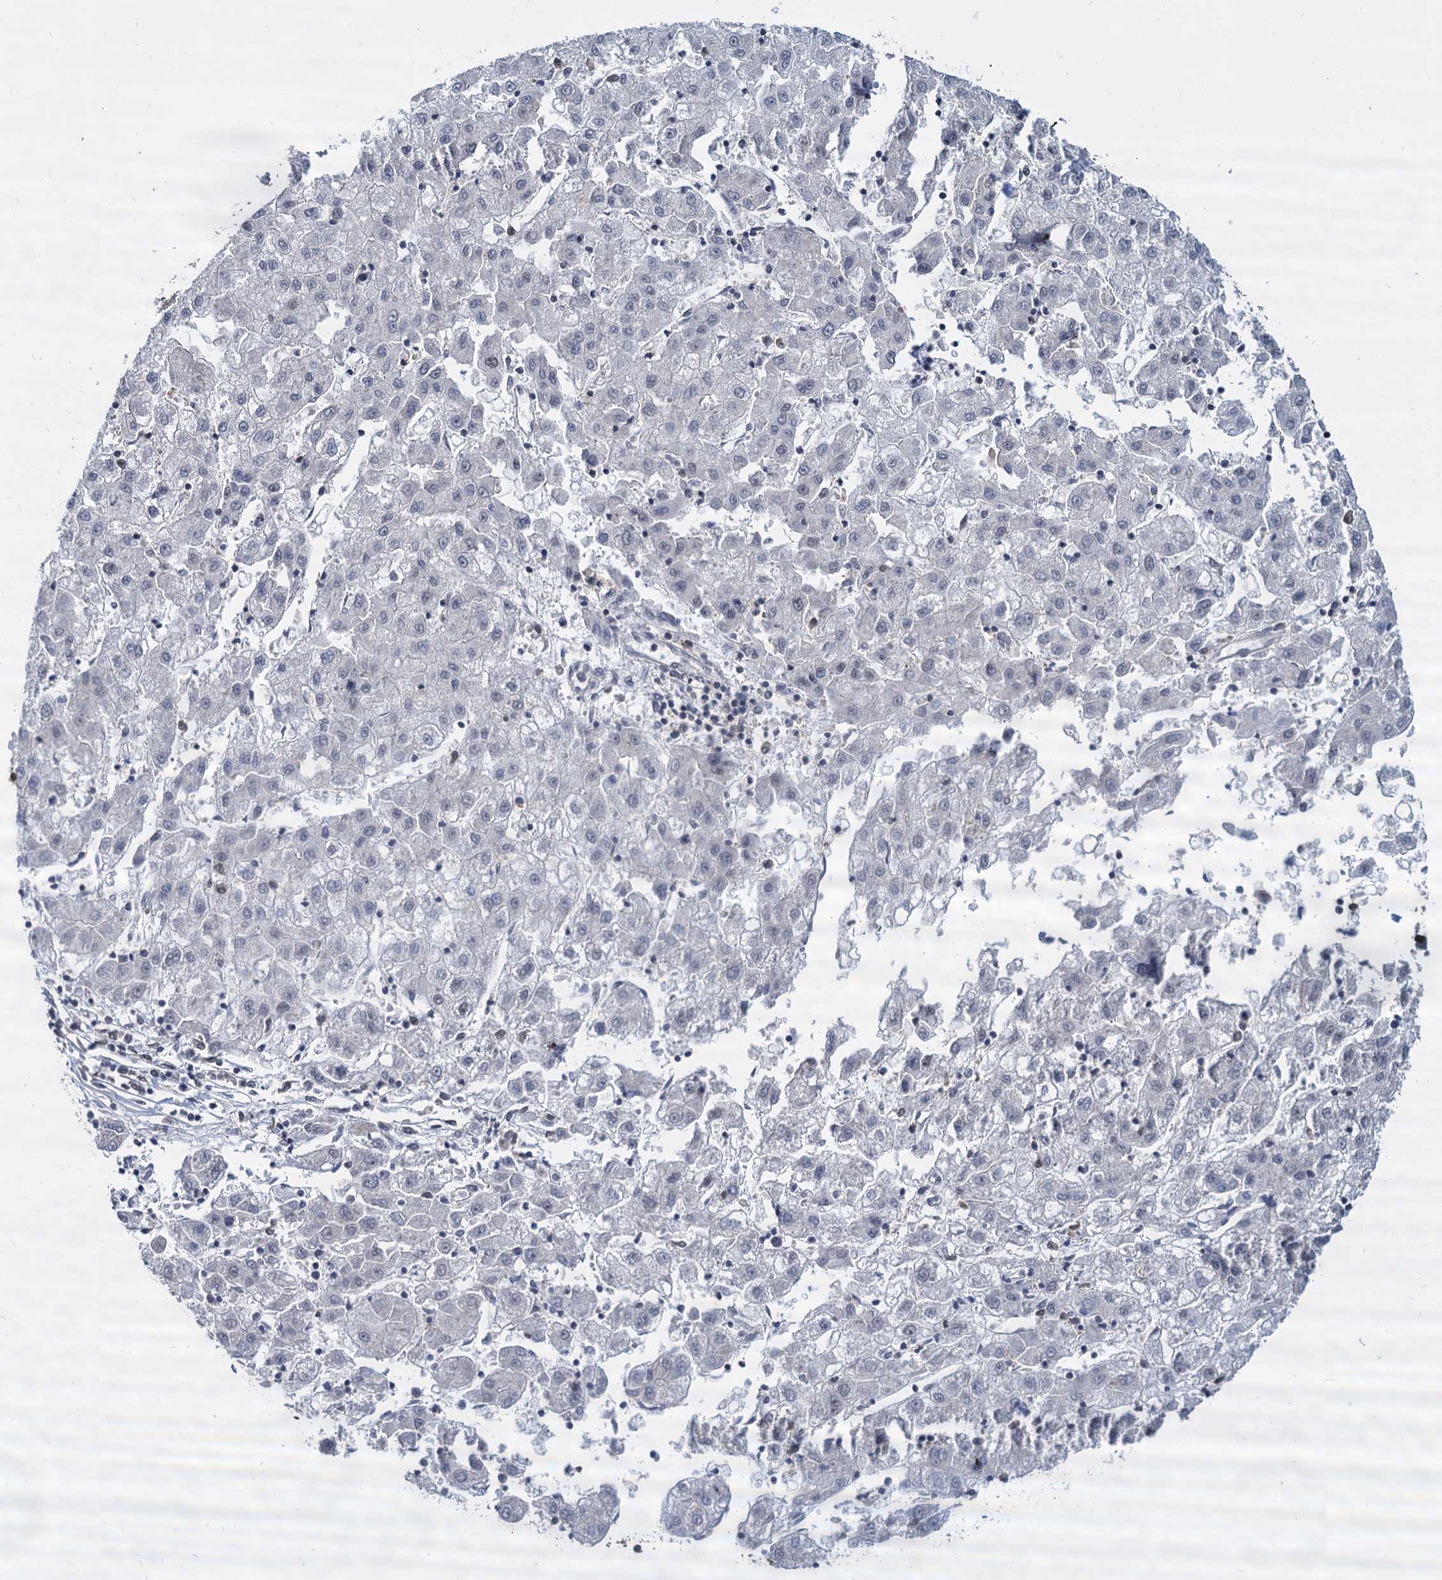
{"staining": {"intensity": "negative", "quantity": "none", "location": "none"}, "tissue": "liver cancer", "cell_type": "Tumor cells", "image_type": "cancer", "snomed": [{"axis": "morphology", "description": "Carcinoma, Hepatocellular, NOS"}, {"axis": "topography", "description": "Liver"}], "caption": "An IHC image of liver cancer (hepatocellular carcinoma) is shown. There is no staining in tumor cells of liver cancer (hepatocellular carcinoma). The staining is performed using DAB (3,3'-diaminobenzidine) brown chromogen with nuclei counter-stained in using hematoxylin.", "gene": "DCPS", "patient": {"sex": "male", "age": 72}}